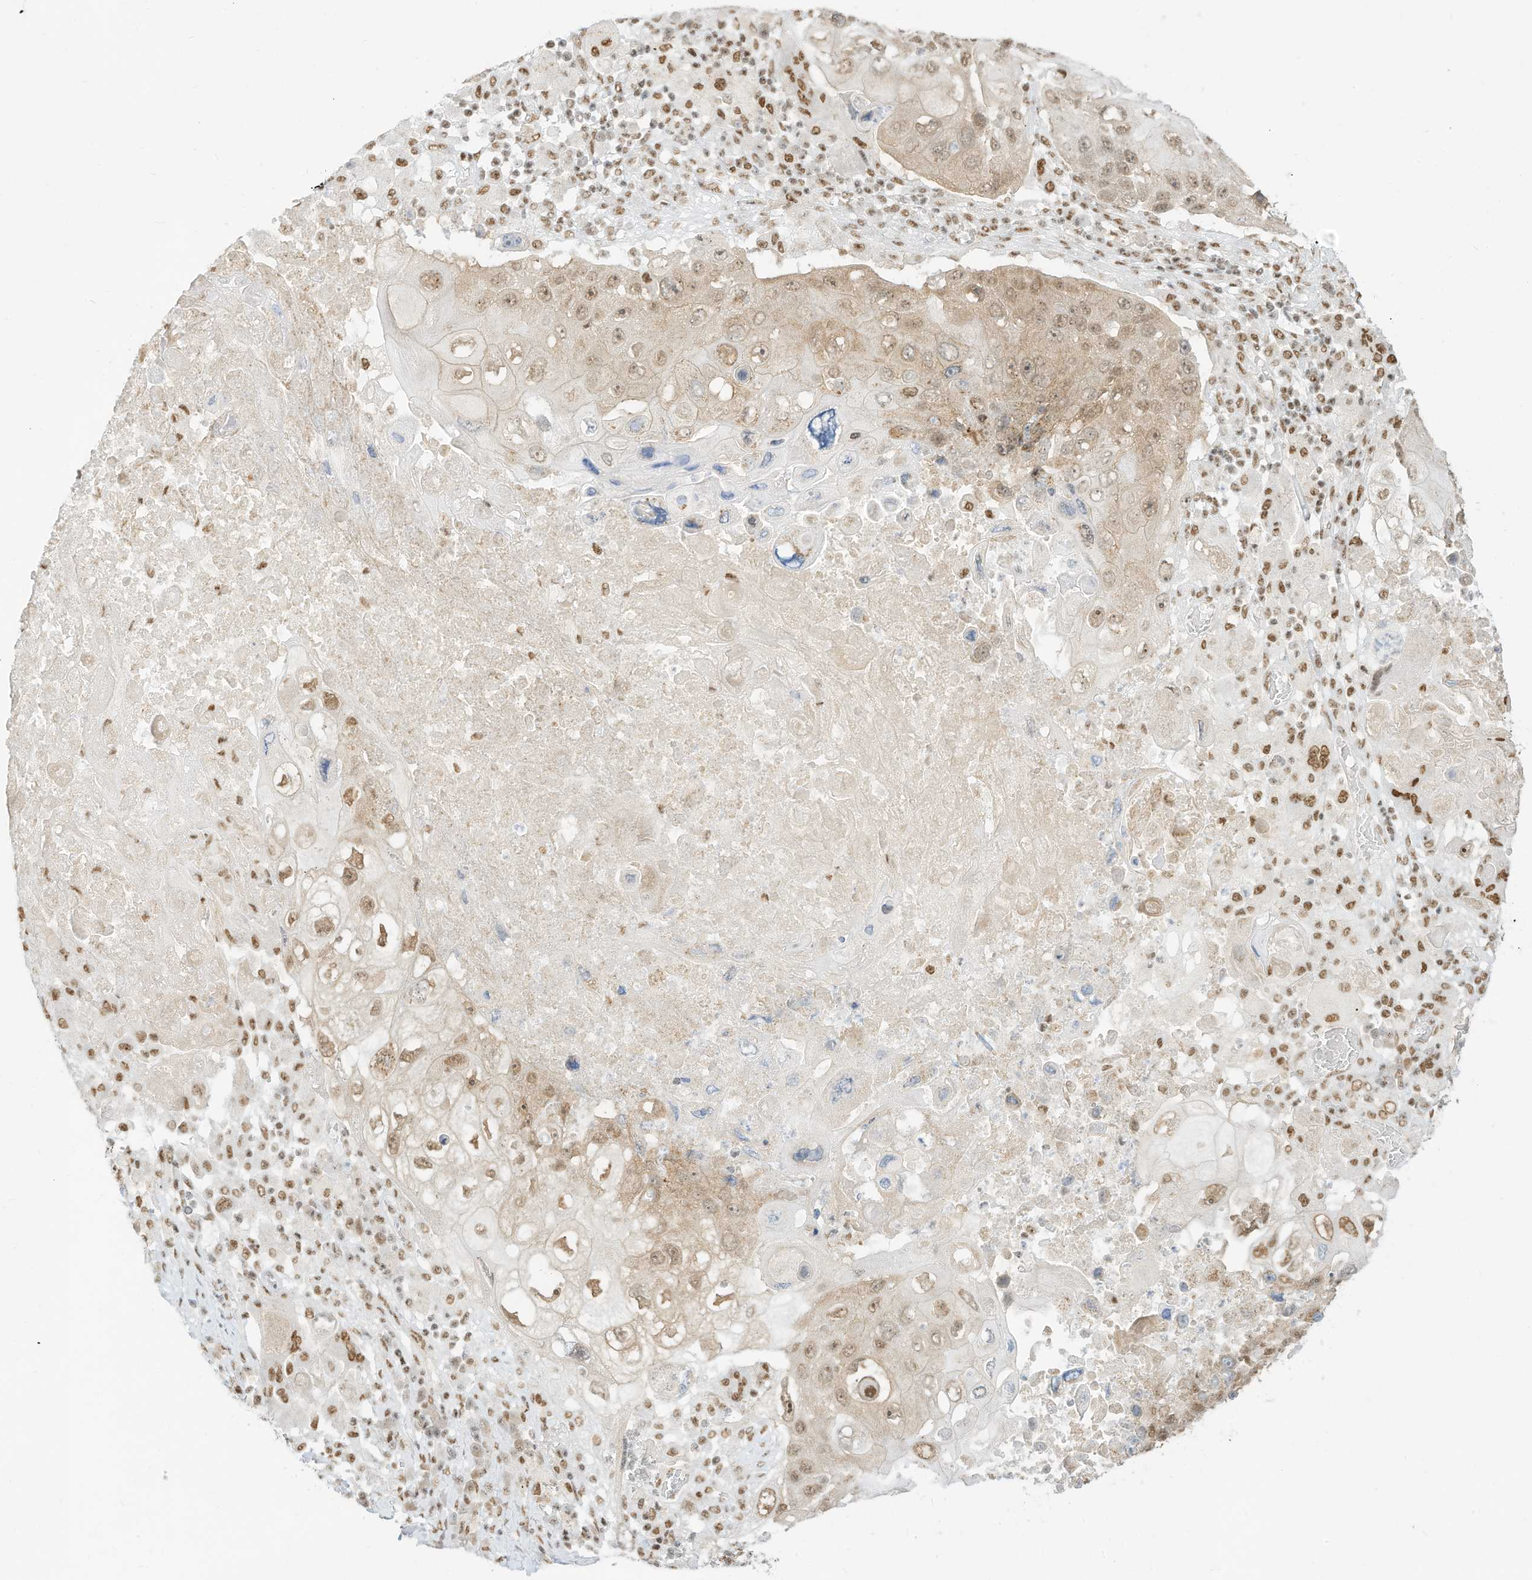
{"staining": {"intensity": "moderate", "quantity": "25%-75%", "location": "cytoplasmic/membranous,nuclear"}, "tissue": "lung cancer", "cell_type": "Tumor cells", "image_type": "cancer", "snomed": [{"axis": "morphology", "description": "Squamous cell carcinoma, NOS"}, {"axis": "topography", "description": "Lung"}], "caption": "IHC staining of squamous cell carcinoma (lung), which shows medium levels of moderate cytoplasmic/membranous and nuclear staining in about 25%-75% of tumor cells indicating moderate cytoplasmic/membranous and nuclear protein expression. The staining was performed using DAB (brown) for protein detection and nuclei were counterstained in hematoxylin (blue).", "gene": "NHSL1", "patient": {"sex": "male", "age": 61}}